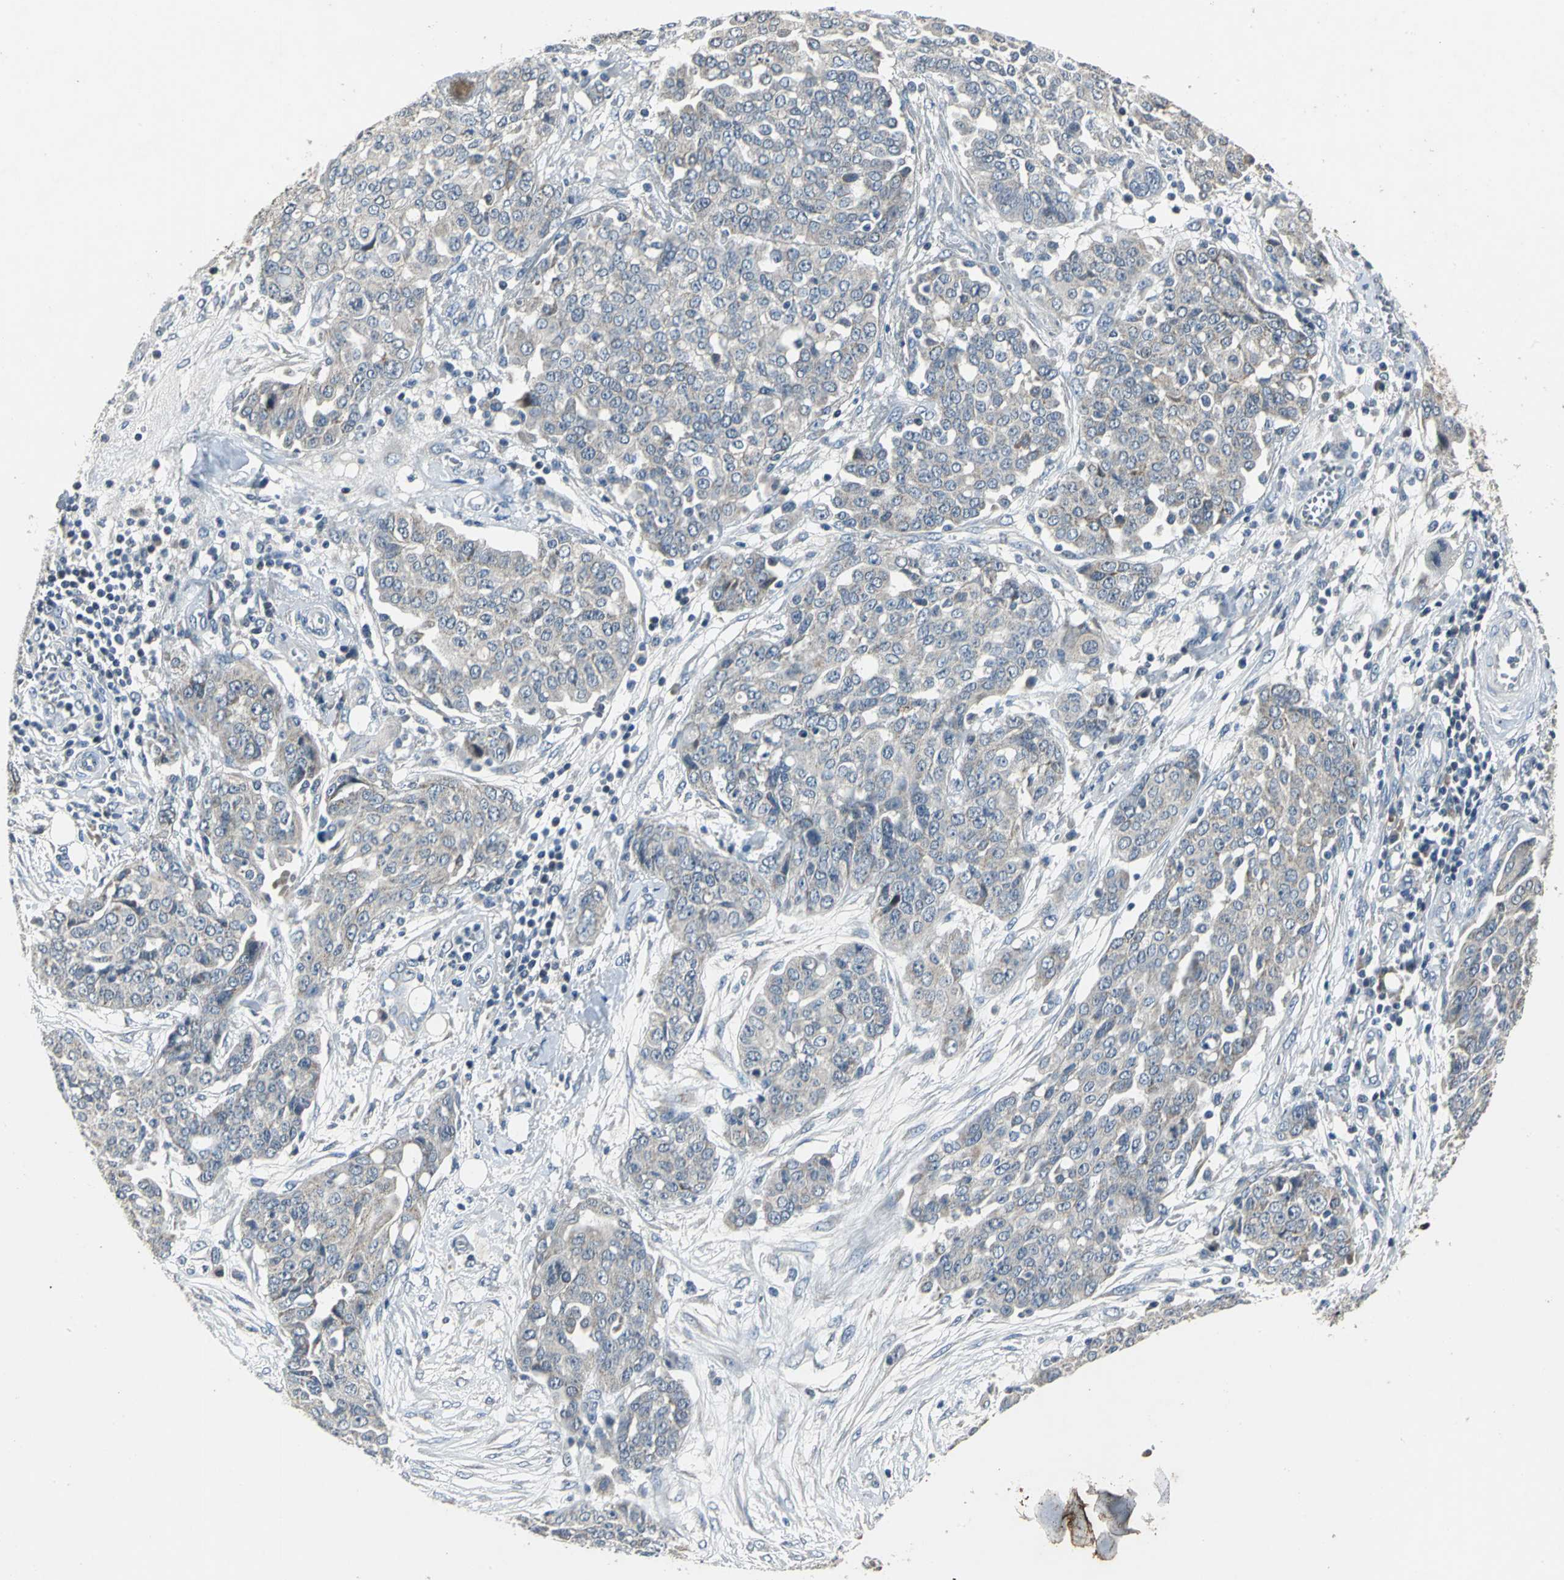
{"staining": {"intensity": "weak", "quantity": "25%-75%", "location": "cytoplasmic/membranous"}, "tissue": "ovarian cancer", "cell_type": "Tumor cells", "image_type": "cancer", "snomed": [{"axis": "morphology", "description": "Cystadenocarcinoma, serous, NOS"}, {"axis": "topography", "description": "Soft tissue"}, {"axis": "topography", "description": "Ovary"}], "caption": "The histopathology image demonstrates staining of ovarian serous cystadenocarcinoma, revealing weak cytoplasmic/membranous protein expression (brown color) within tumor cells.", "gene": "JADE3", "patient": {"sex": "female", "age": 57}}